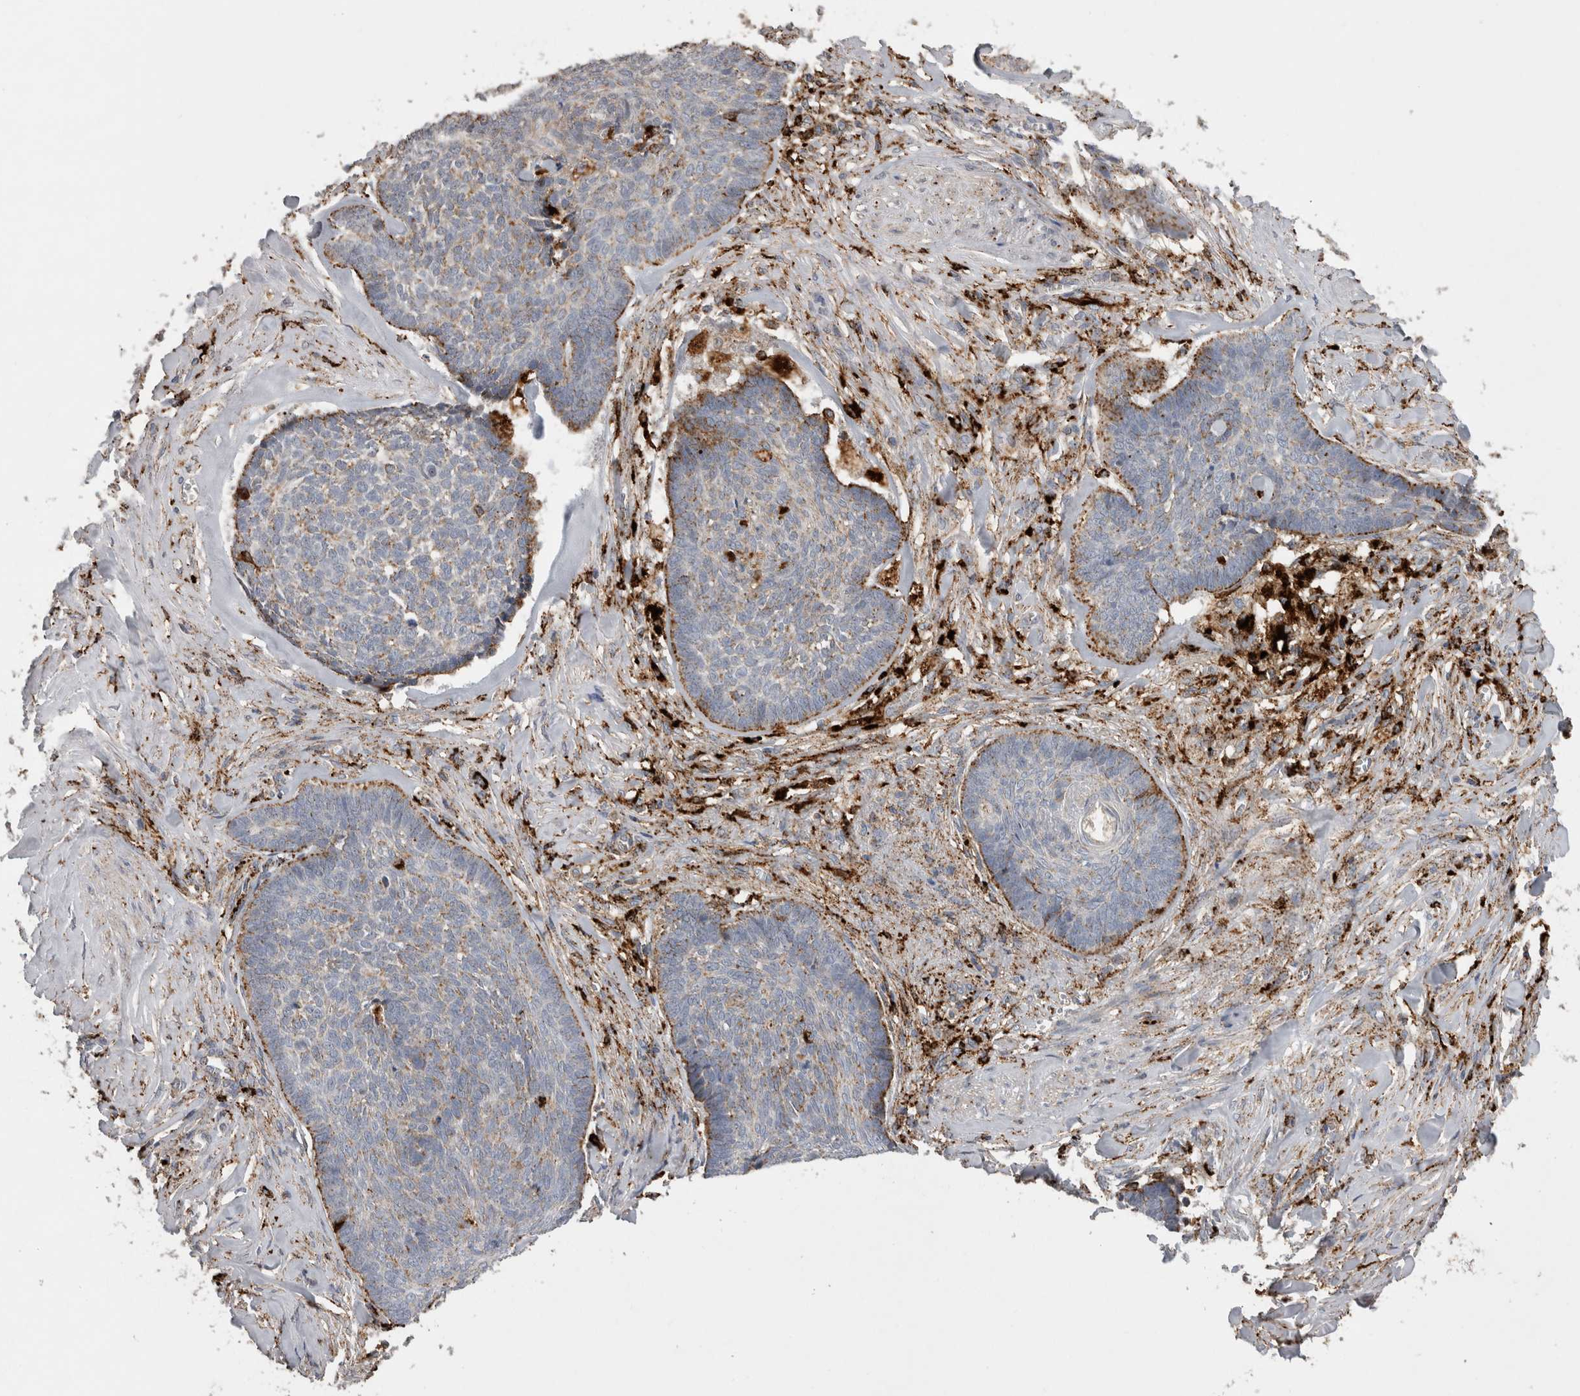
{"staining": {"intensity": "moderate", "quantity": "<25%", "location": "cytoplasmic/membranous"}, "tissue": "skin cancer", "cell_type": "Tumor cells", "image_type": "cancer", "snomed": [{"axis": "morphology", "description": "Basal cell carcinoma"}, {"axis": "topography", "description": "Skin"}], "caption": "Immunohistochemistry (IHC) histopathology image of neoplastic tissue: basal cell carcinoma (skin) stained using IHC displays low levels of moderate protein expression localized specifically in the cytoplasmic/membranous of tumor cells, appearing as a cytoplasmic/membranous brown color.", "gene": "CTSZ", "patient": {"sex": "male", "age": 84}}